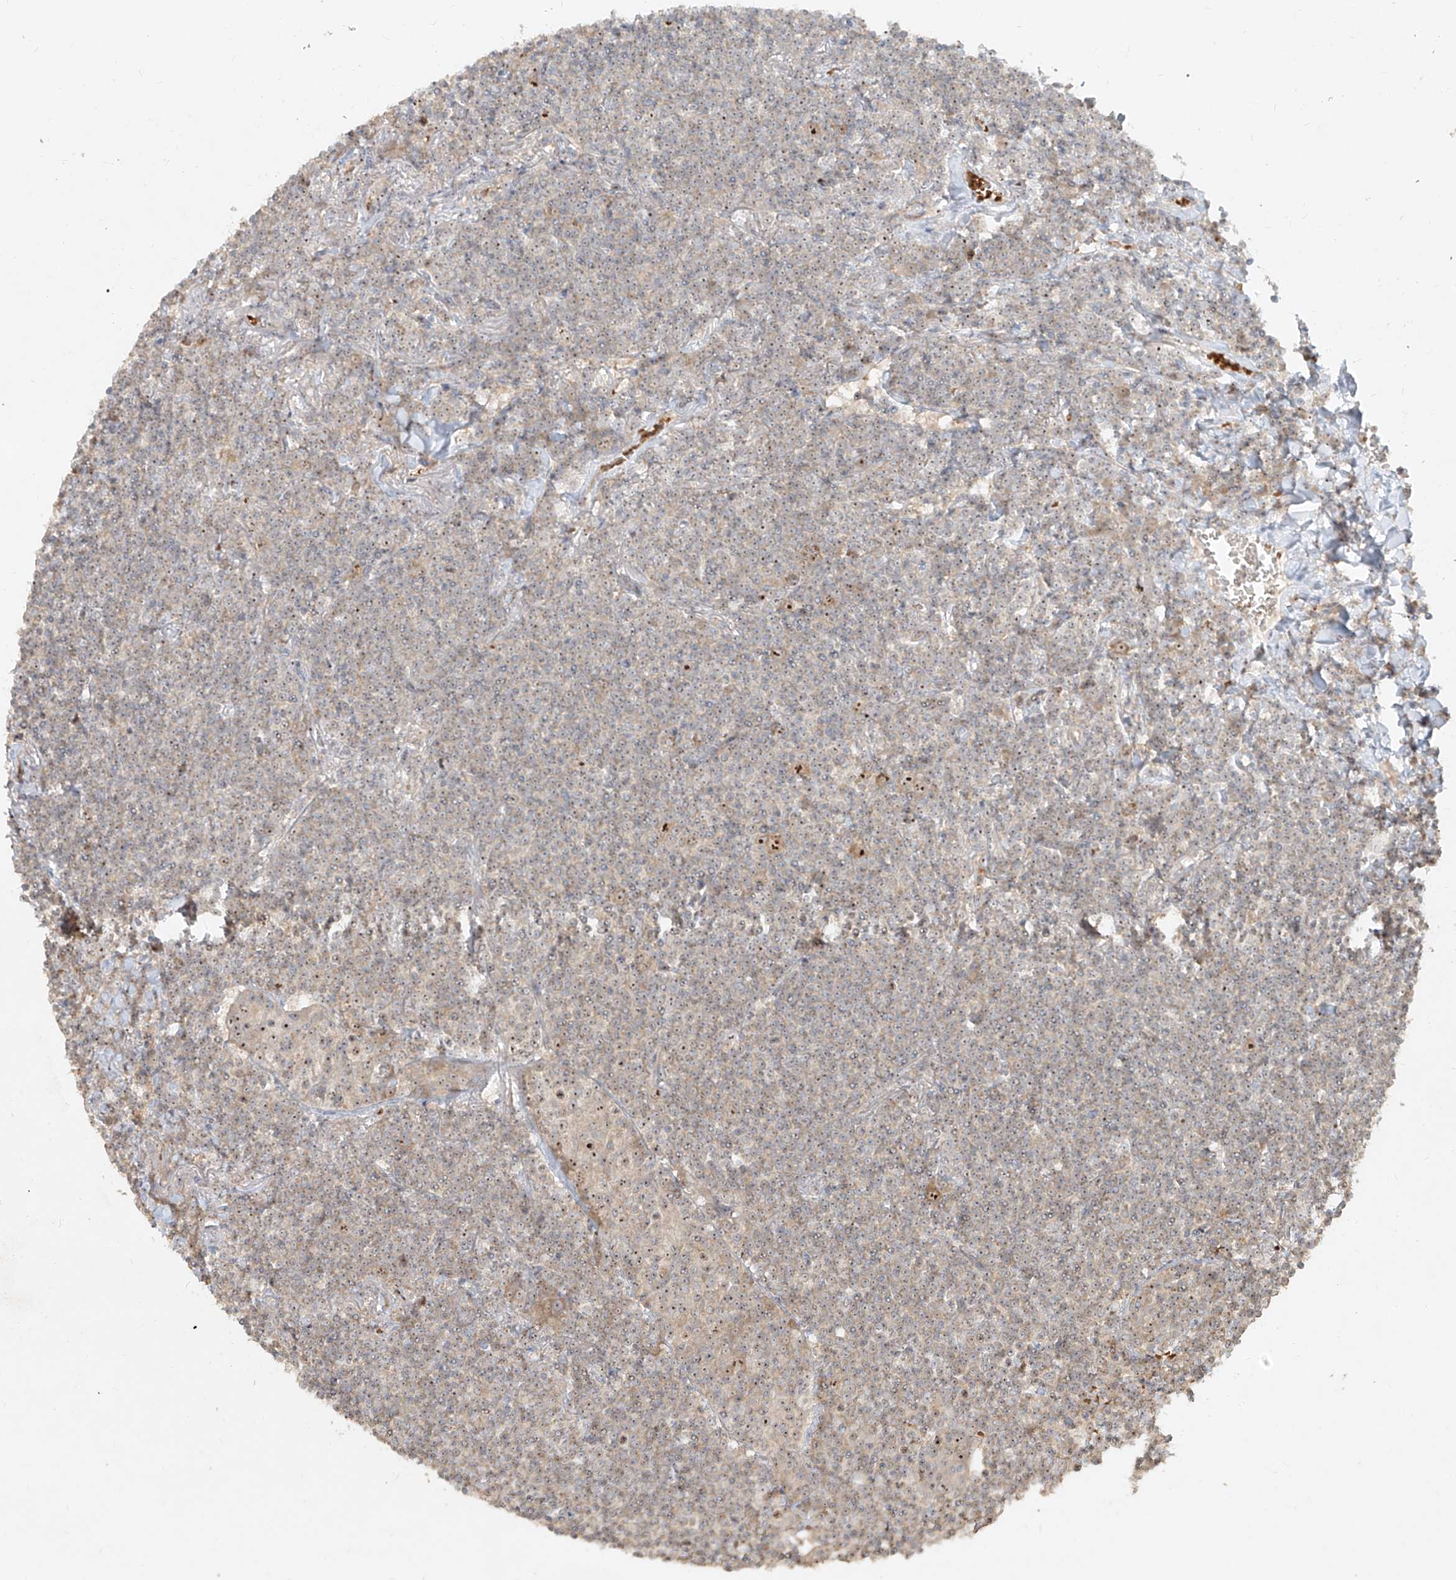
{"staining": {"intensity": "weak", "quantity": "25%-75%", "location": "cytoplasmic/membranous,nuclear"}, "tissue": "lymphoma", "cell_type": "Tumor cells", "image_type": "cancer", "snomed": [{"axis": "morphology", "description": "Malignant lymphoma, non-Hodgkin's type, Low grade"}, {"axis": "topography", "description": "Lung"}], "caption": "Protein expression analysis of human lymphoma reveals weak cytoplasmic/membranous and nuclear staining in approximately 25%-75% of tumor cells.", "gene": "BYSL", "patient": {"sex": "female", "age": 71}}